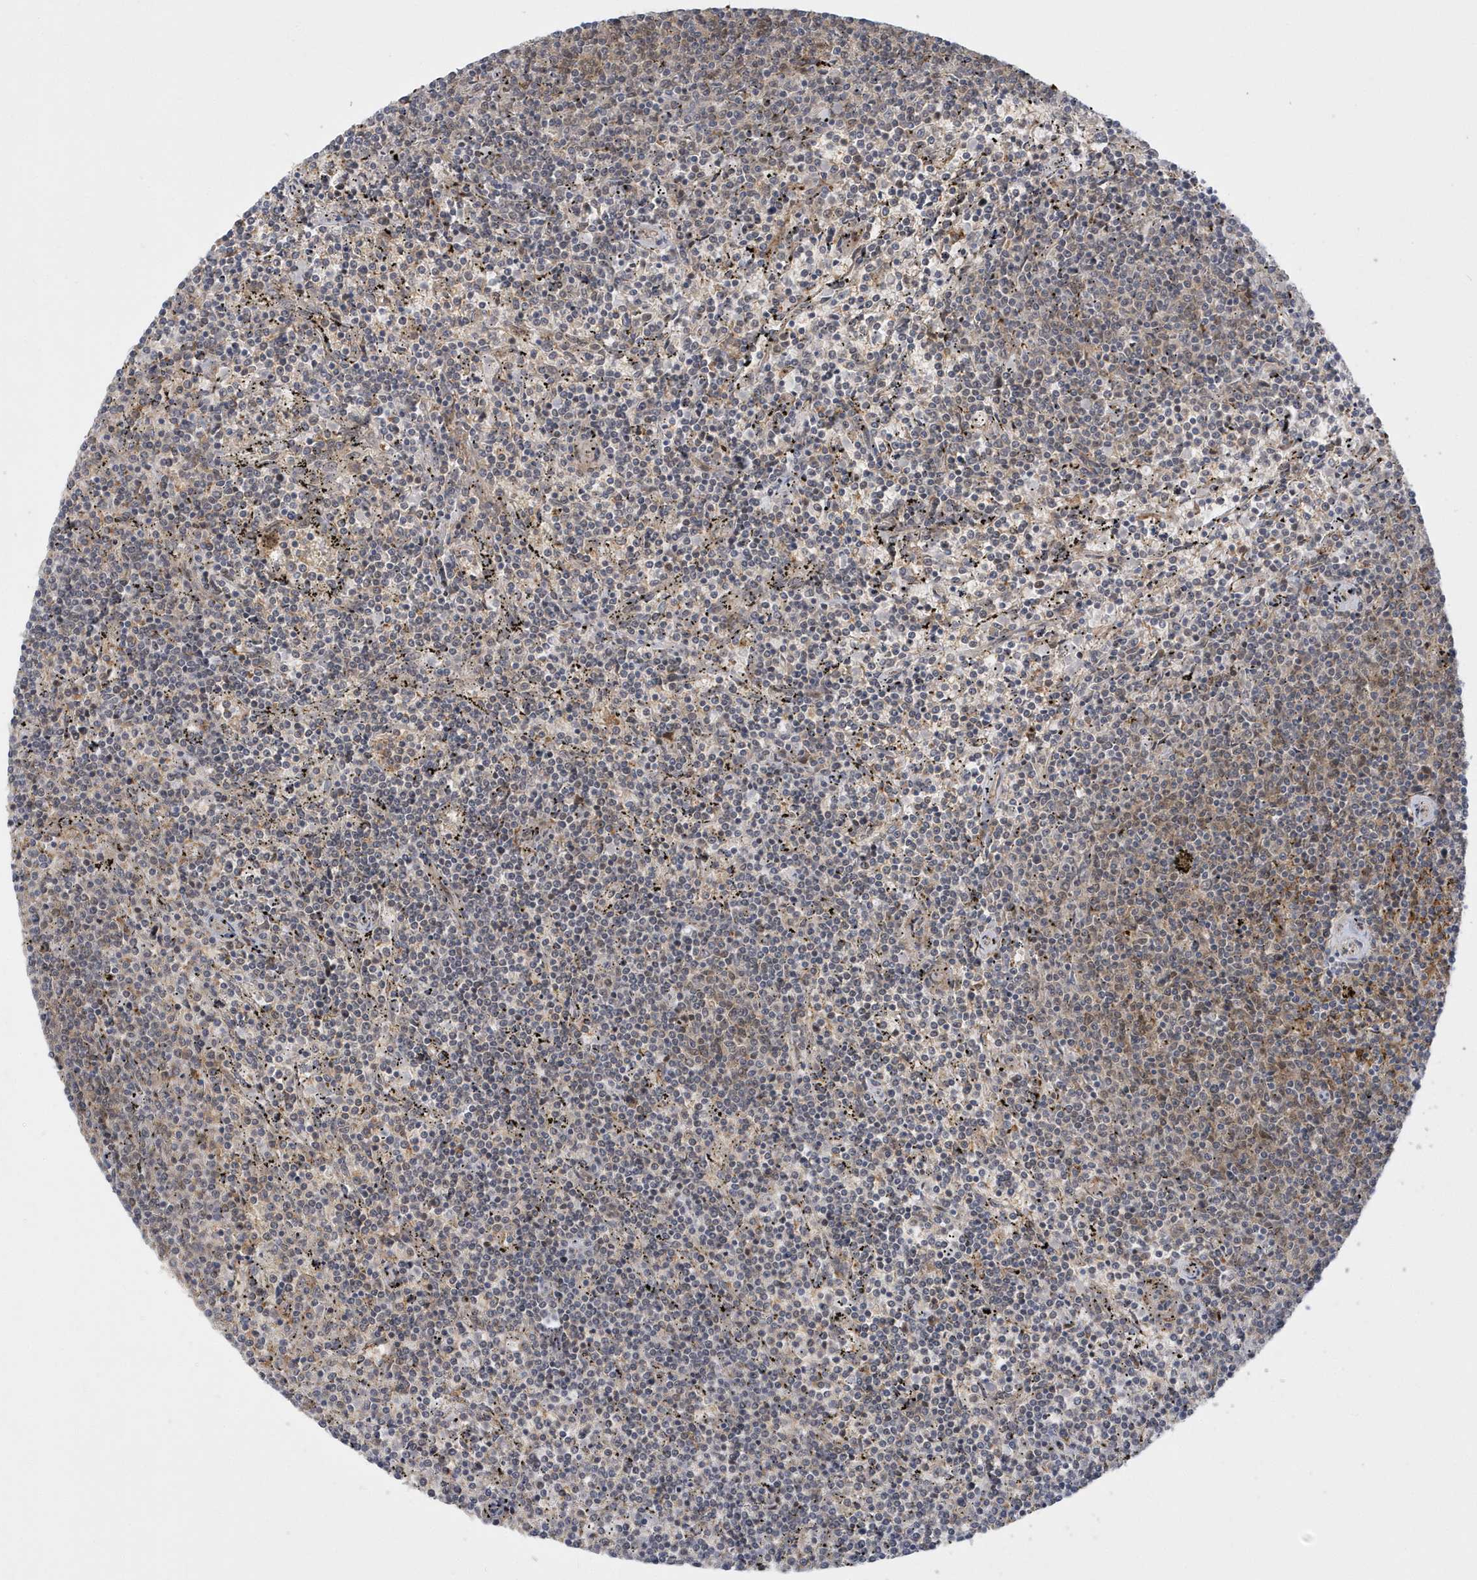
{"staining": {"intensity": "negative", "quantity": "none", "location": "none"}, "tissue": "lymphoma", "cell_type": "Tumor cells", "image_type": "cancer", "snomed": [{"axis": "morphology", "description": "Malignant lymphoma, non-Hodgkin's type, Low grade"}, {"axis": "topography", "description": "Spleen"}], "caption": "A histopathology image of human malignant lymphoma, non-Hodgkin's type (low-grade) is negative for staining in tumor cells.", "gene": "ATG4A", "patient": {"sex": "female", "age": 50}}